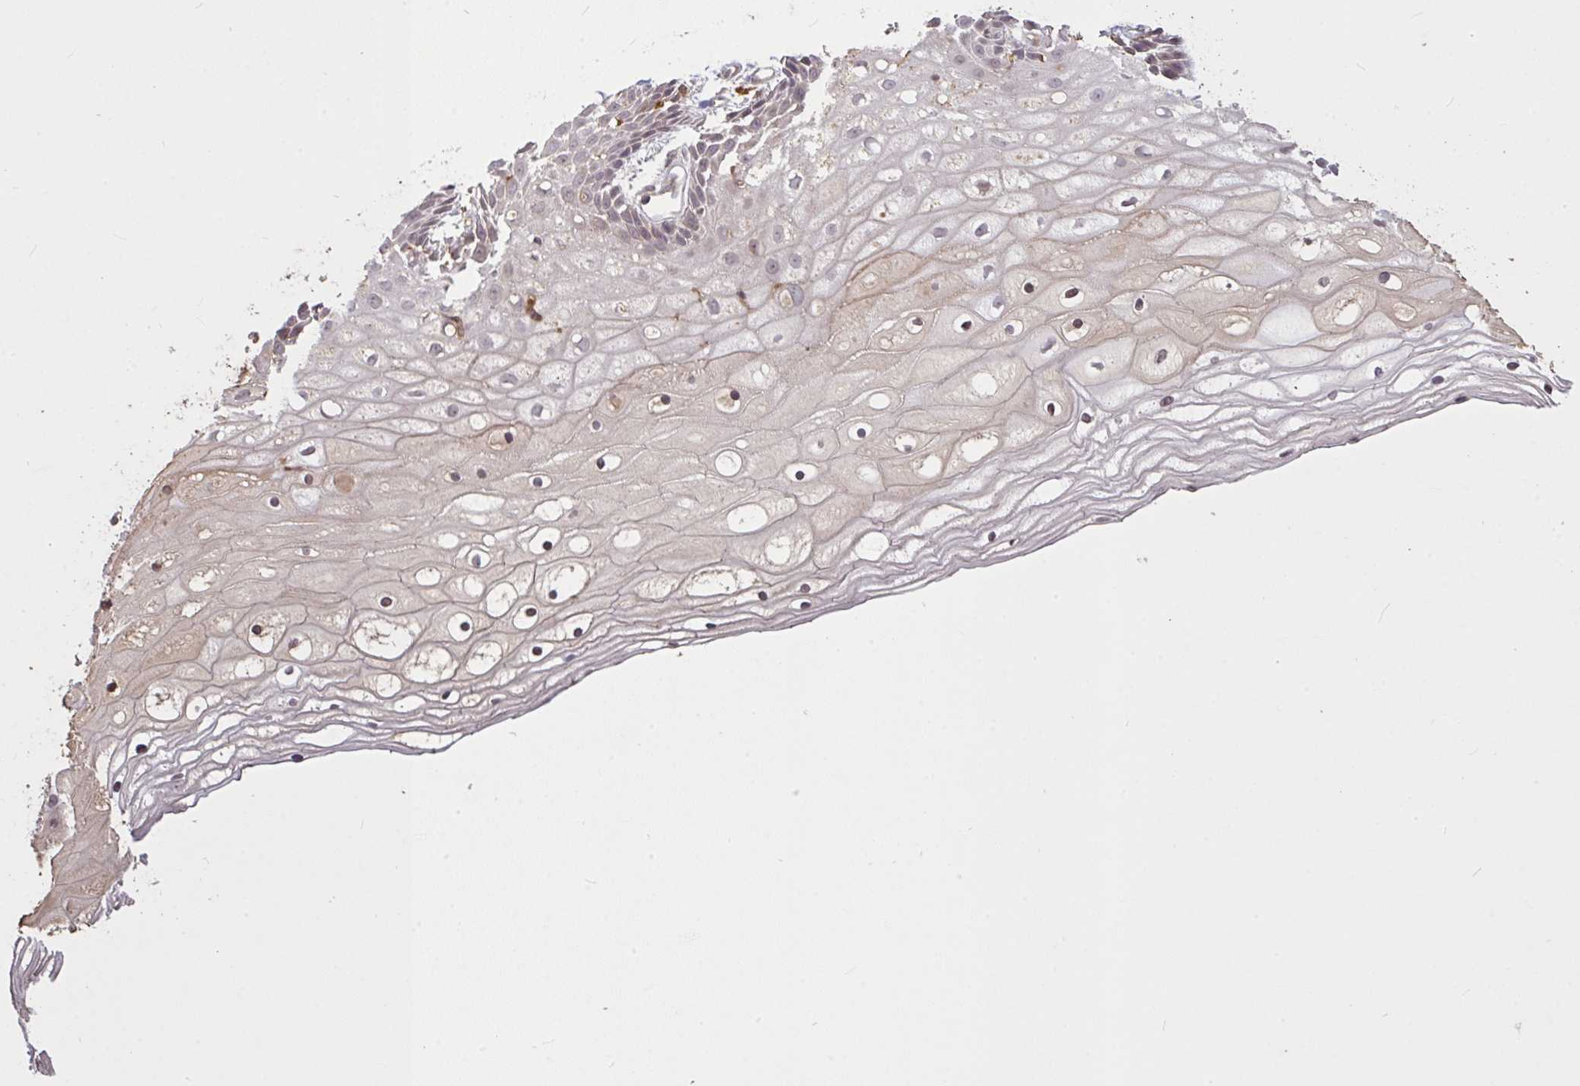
{"staining": {"intensity": "moderate", "quantity": ">75%", "location": "cytoplasmic/membranous,nuclear"}, "tissue": "cervix", "cell_type": "Glandular cells", "image_type": "normal", "snomed": [{"axis": "morphology", "description": "Normal tissue, NOS"}, {"axis": "topography", "description": "Cervix"}], "caption": "Cervix stained with a brown dye exhibits moderate cytoplasmic/membranous,nuclear positive positivity in about >75% of glandular cells.", "gene": "FCER1A", "patient": {"sex": "female", "age": 36}}